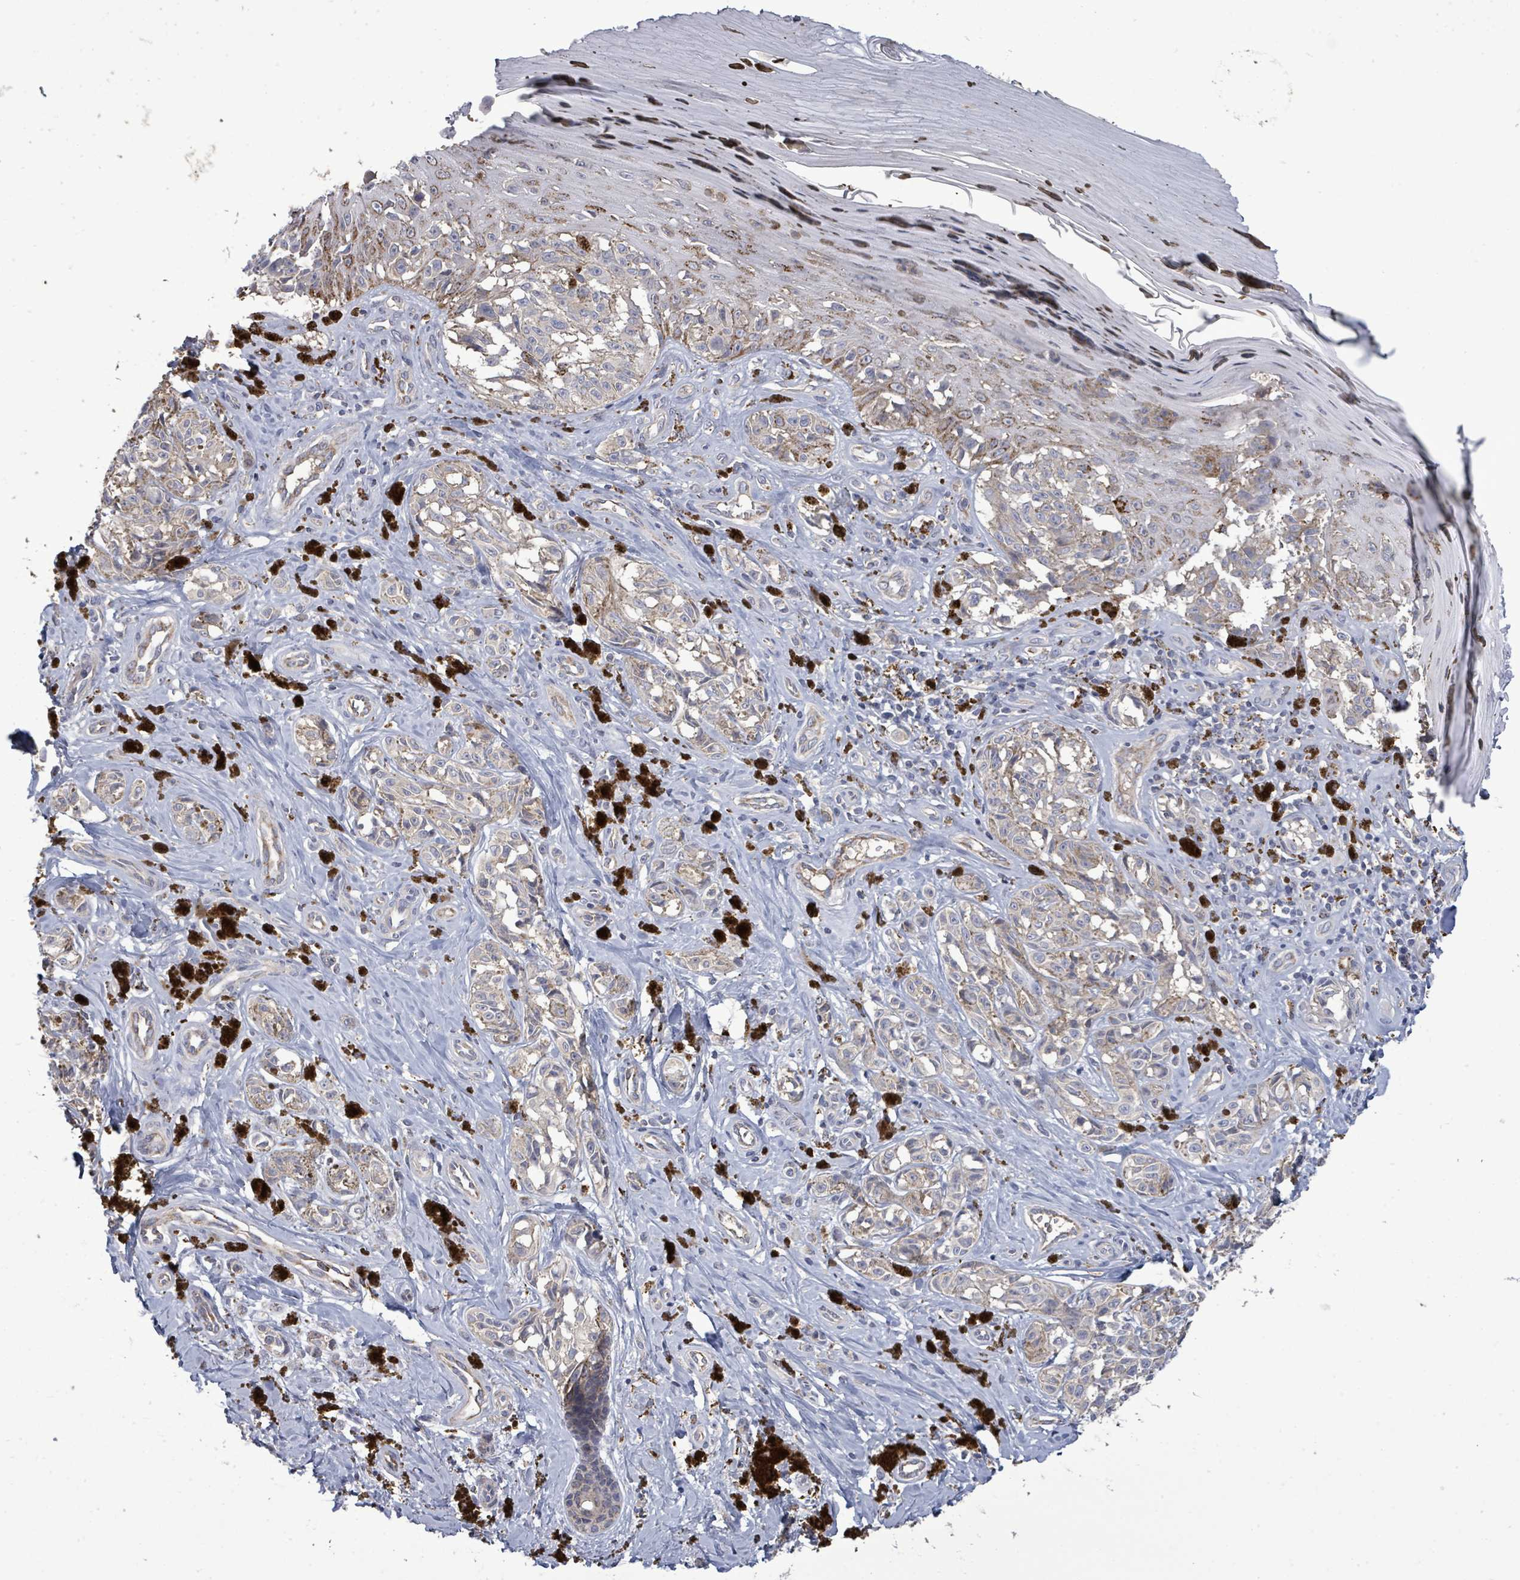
{"staining": {"intensity": "moderate", "quantity": "<25%", "location": "cytoplasmic/membranous"}, "tissue": "melanoma", "cell_type": "Tumor cells", "image_type": "cancer", "snomed": [{"axis": "morphology", "description": "Malignant melanoma, NOS"}, {"axis": "topography", "description": "Skin"}], "caption": "Protein staining of melanoma tissue reveals moderate cytoplasmic/membranous expression in approximately <25% of tumor cells.", "gene": "MTMR12", "patient": {"sex": "female", "age": 65}}